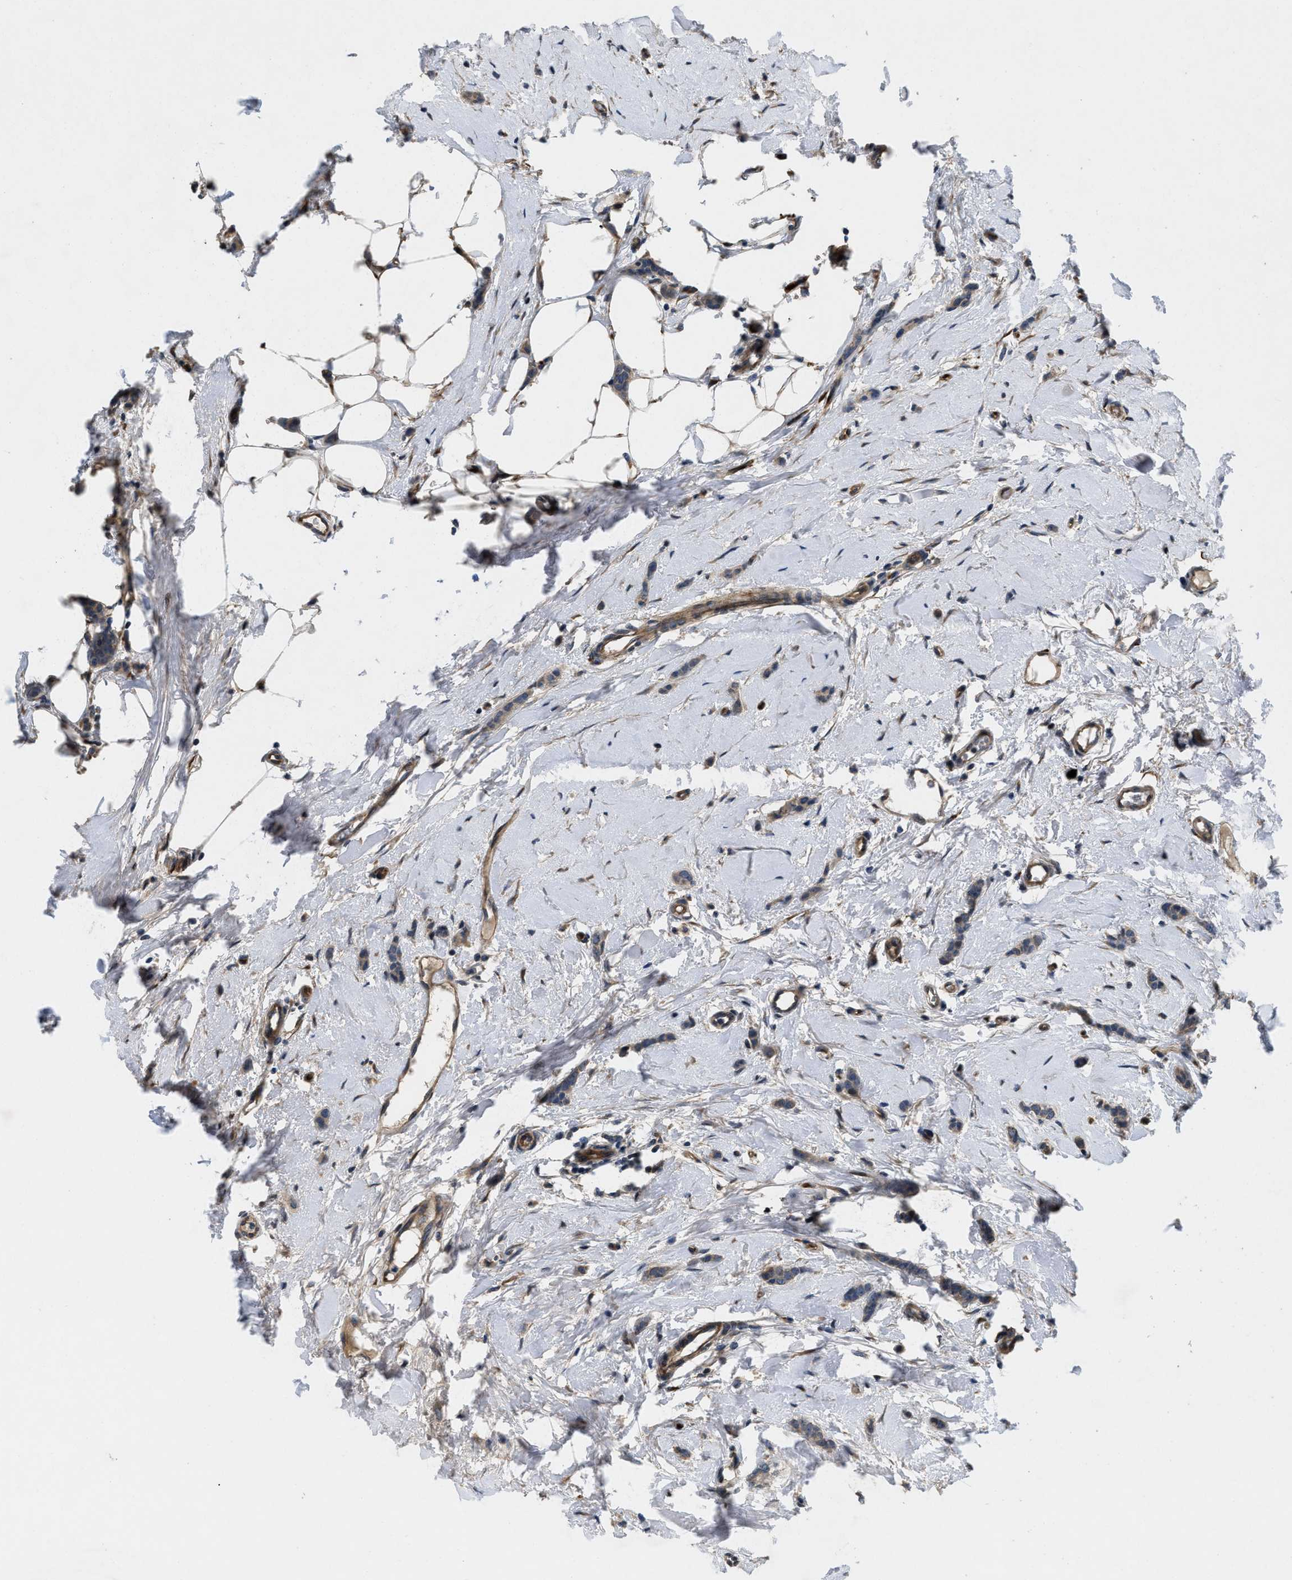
{"staining": {"intensity": "weak", "quantity": ">75%", "location": "cytoplasmic/membranous"}, "tissue": "breast cancer", "cell_type": "Tumor cells", "image_type": "cancer", "snomed": [{"axis": "morphology", "description": "Lobular carcinoma"}, {"axis": "topography", "description": "Skin"}, {"axis": "topography", "description": "Breast"}], "caption": "Brown immunohistochemical staining in human breast lobular carcinoma demonstrates weak cytoplasmic/membranous staining in approximately >75% of tumor cells. (DAB (3,3'-diaminobenzidine) IHC with brightfield microscopy, high magnification).", "gene": "HSPA12B", "patient": {"sex": "female", "age": 46}}